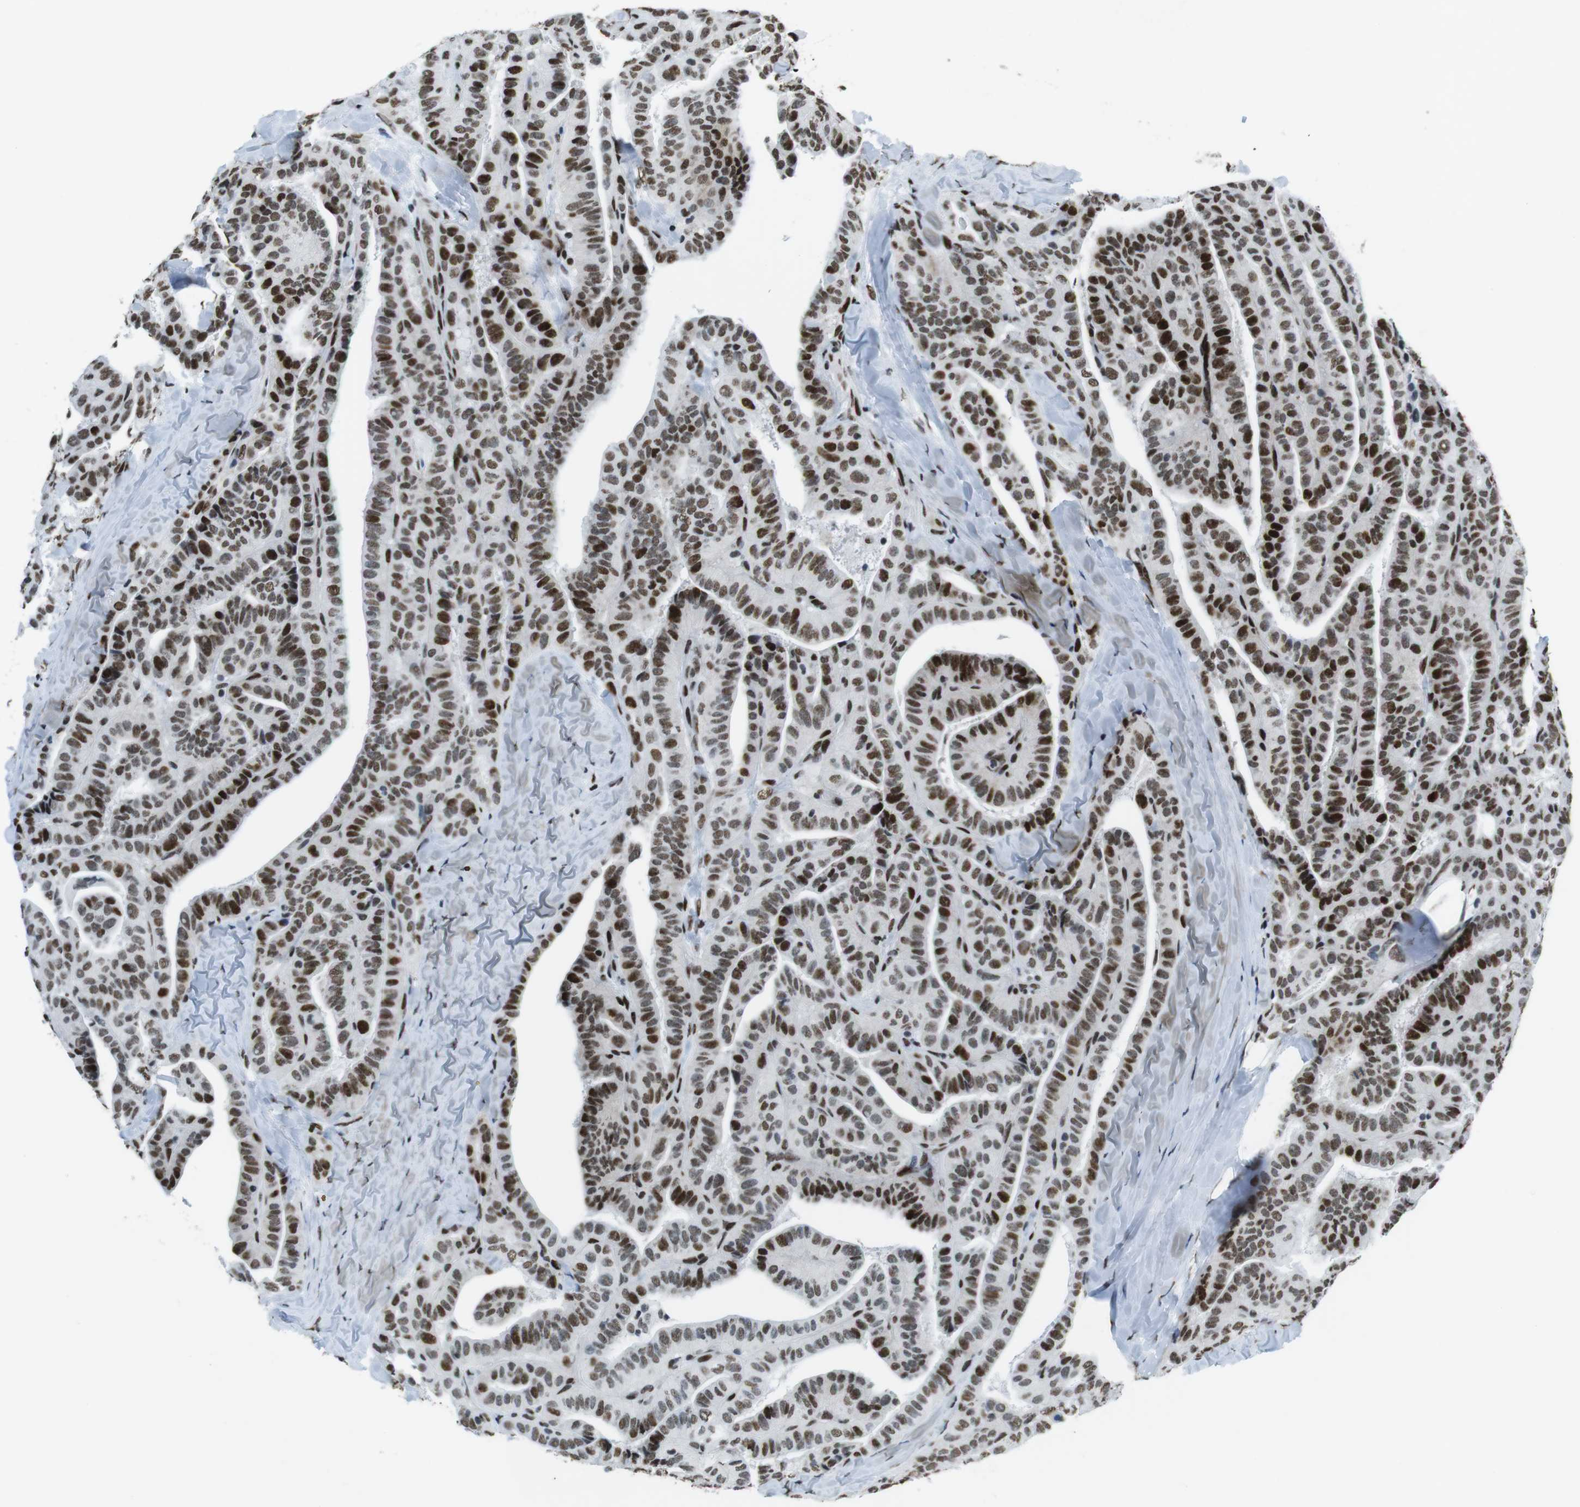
{"staining": {"intensity": "strong", "quantity": ">75%", "location": "nuclear"}, "tissue": "thyroid cancer", "cell_type": "Tumor cells", "image_type": "cancer", "snomed": [{"axis": "morphology", "description": "Papillary adenocarcinoma, NOS"}, {"axis": "topography", "description": "Thyroid gland"}], "caption": "Tumor cells demonstrate high levels of strong nuclear positivity in approximately >75% of cells in thyroid cancer. The staining was performed using DAB (3,3'-diaminobenzidine), with brown indicating positive protein expression. Nuclei are stained blue with hematoxylin.", "gene": "CITED2", "patient": {"sex": "male", "age": 77}}